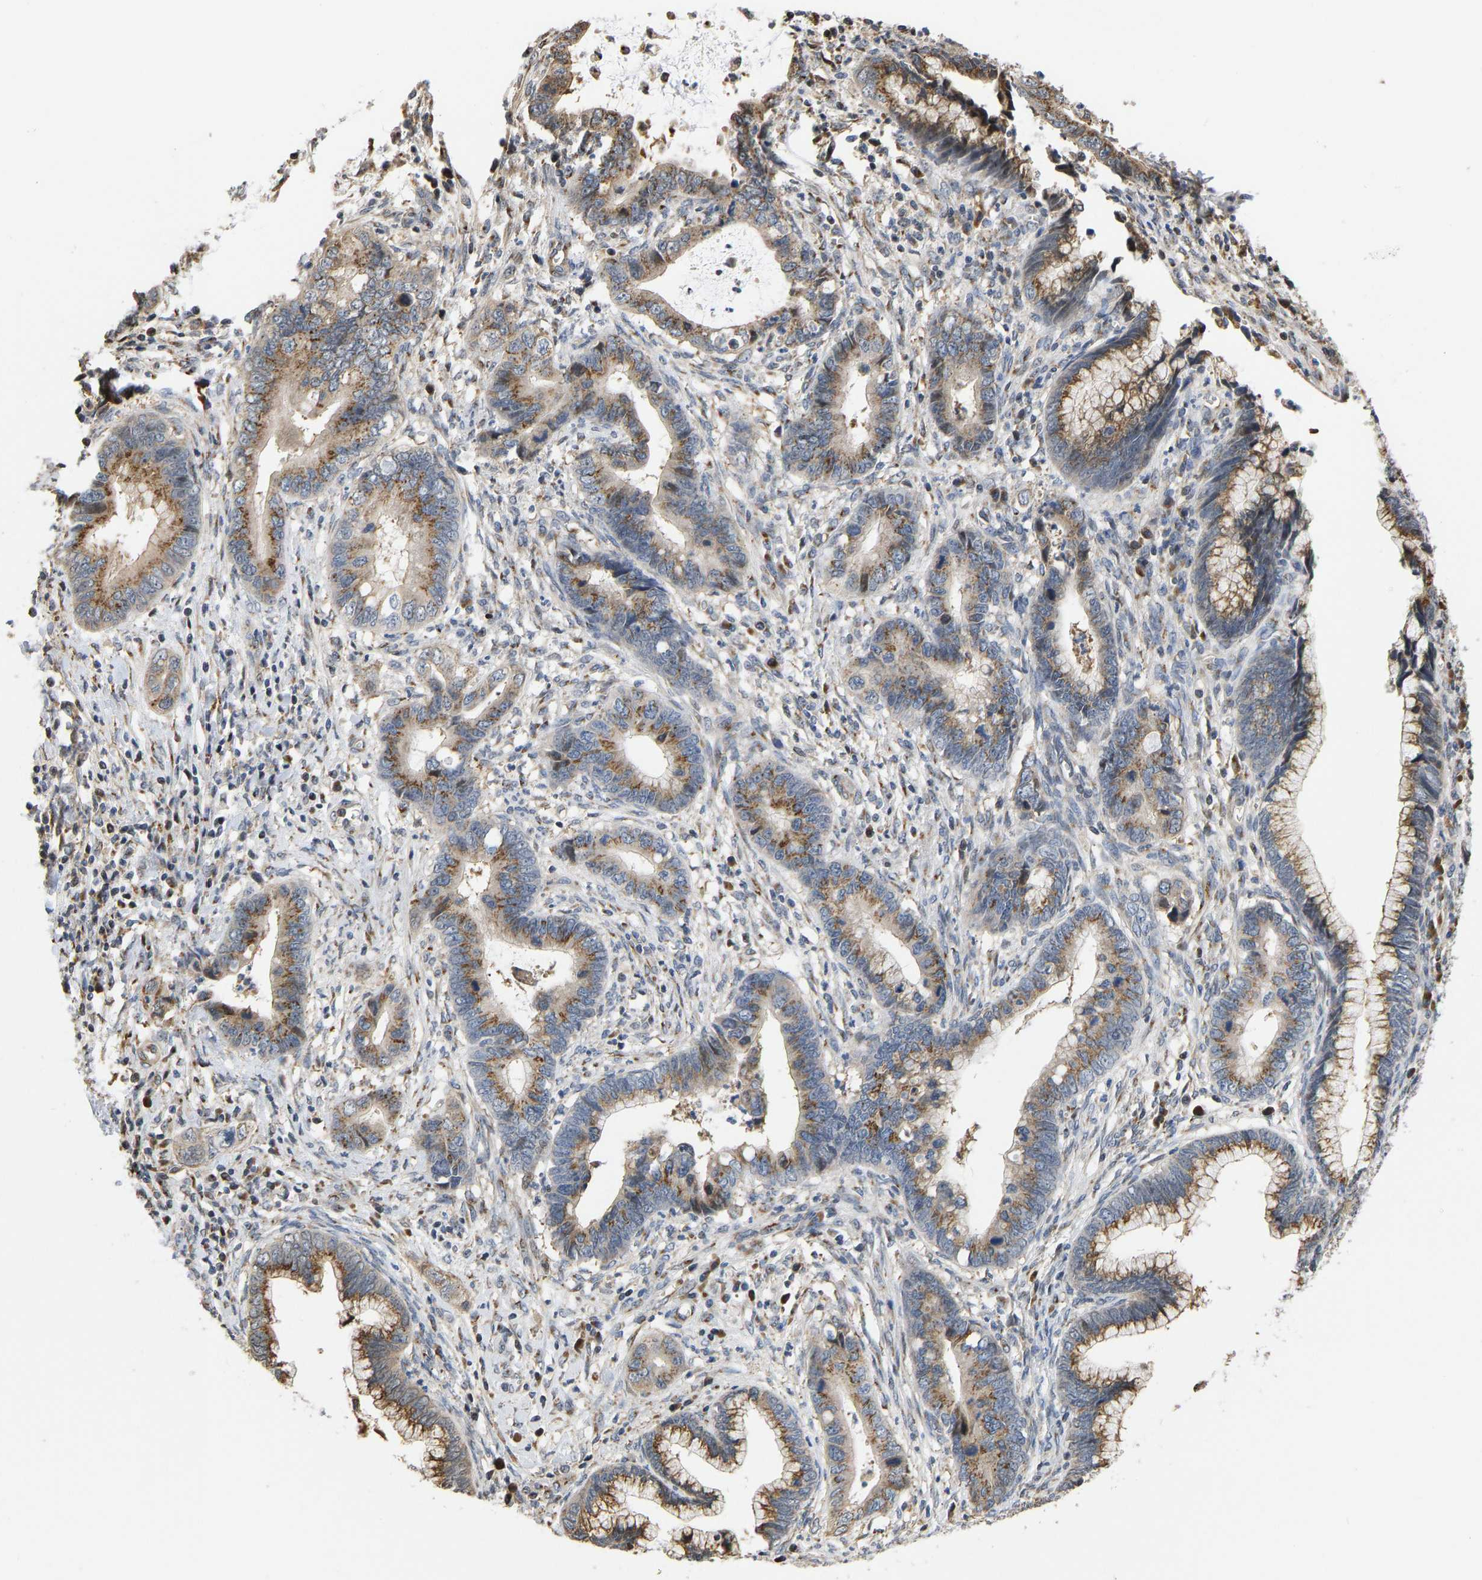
{"staining": {"intensity": "moderate", "quantity": ">75%", "location": "cytoplasmic/membranous"}, "tissue": "cervical cancer", "cell_type": "Tumor cells", "image_type": "cancer", "snomed": [{"axis": "morphology", "description": "Adenocarcinoma, NOS"}, {"axis": "topography", "description": "Cervix"}], "caption": "This micrograph exhibits cervical cancer stained with immunohistochemistry (IHC) to label a protein in brown. The cytoplasmic/membranous of tumor cells show moderate positivity for the protein. Nuclei are counter-stained blue.", "gene": "YIPF4", "patient": {"sex": "female", "age": 44}}